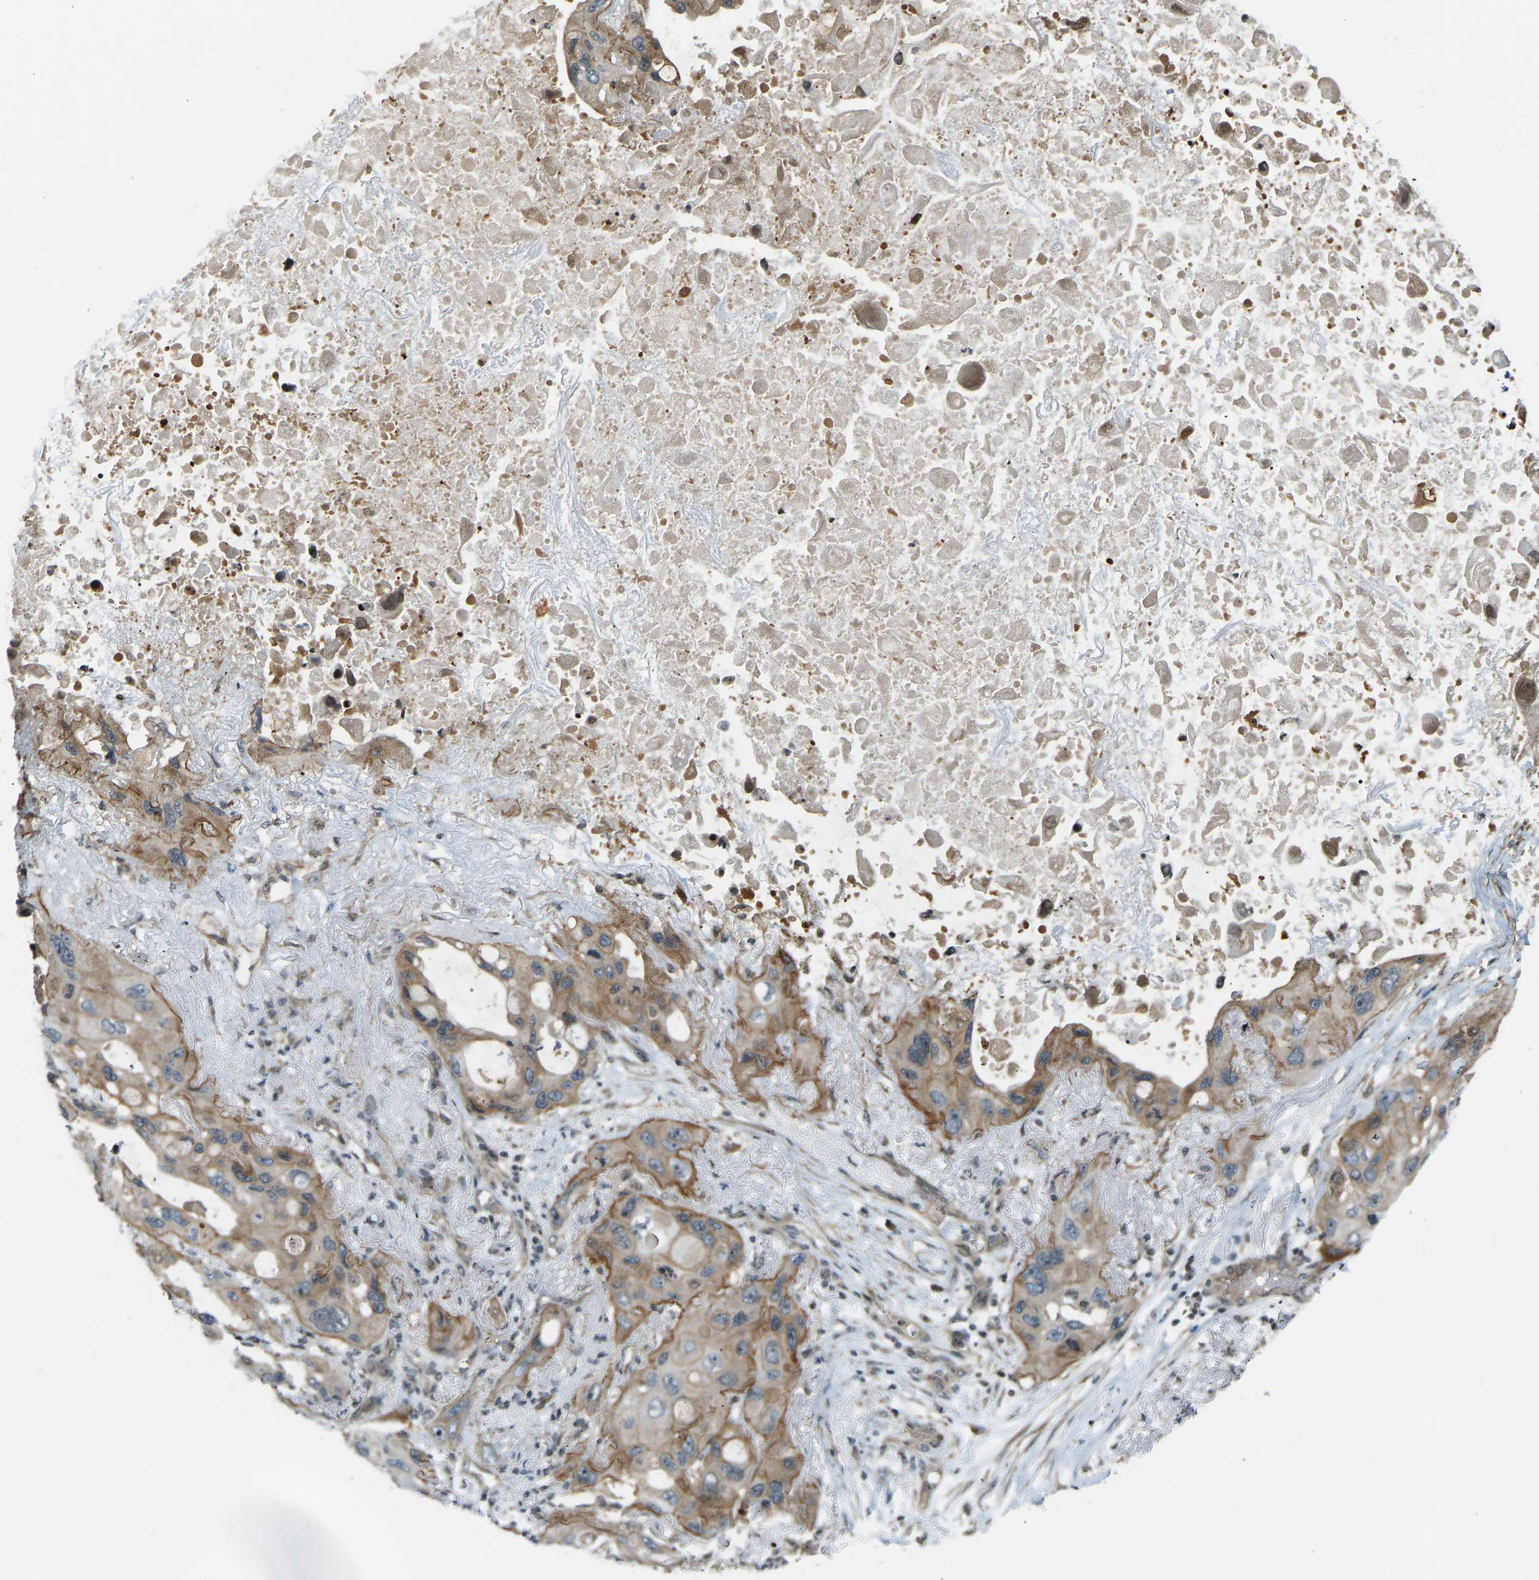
{"staining": {"intensity": "moderate", "quantity": "<25%", "location": "cytoplasmic/membranous"}, "tissue": "lung cancer", "cell_type": "Tumor cells", "image_type": "cancer", "snomed": [{"axis": "morphology", "description": "Squamous cell carcinoma, NOS"}, {"axis": "topography", "description": "Lung"}], "caption": "Moderate cytoplasmic/membranous protein expression is identified in approximately <25% of tumor cells in lung cancer.", "gene": "SVOPL", "patient": {"sex": "female", "age": 73}}